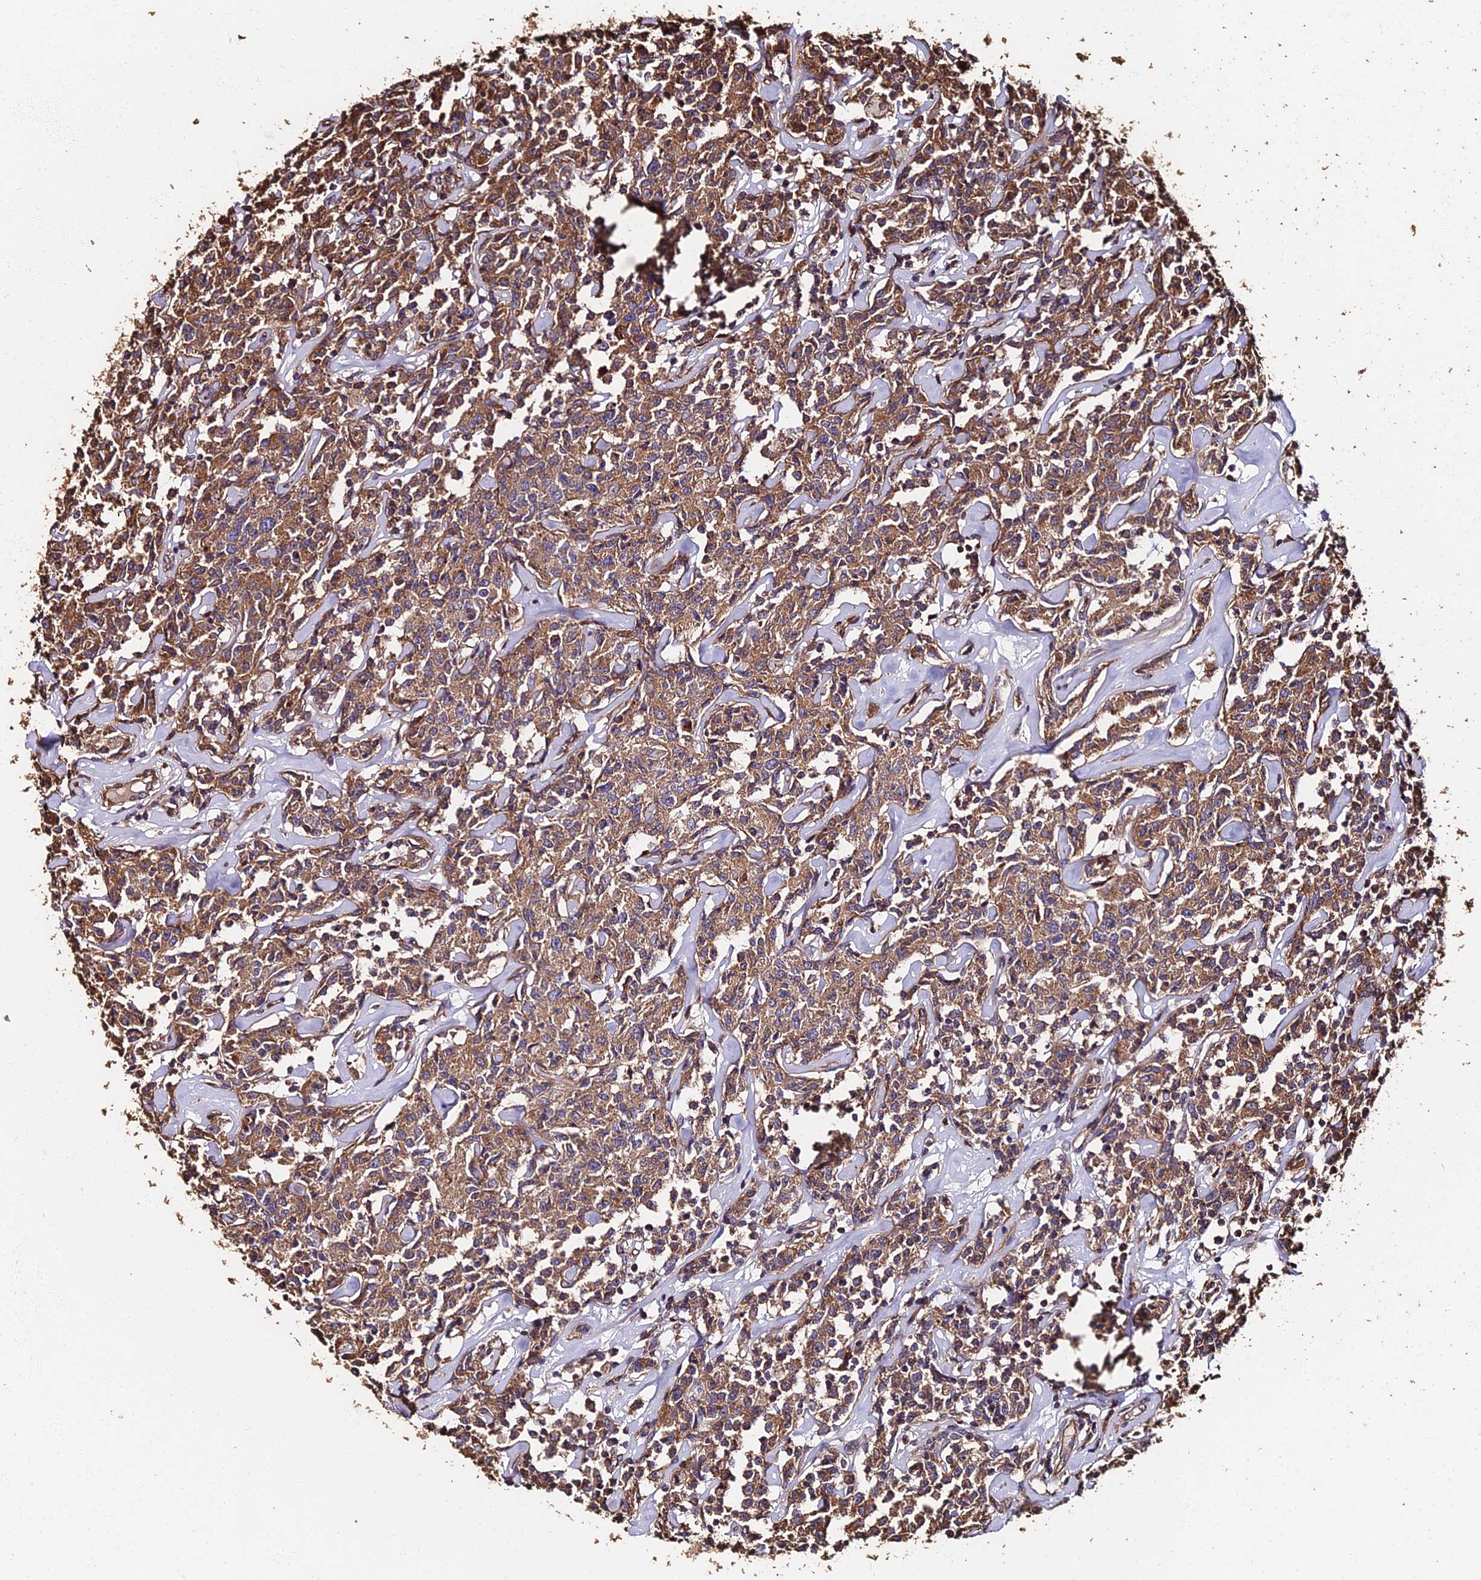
{"staining": {"intensity": "moderate", "quantity": ">75%", "location": "cytoplasmic/membranous"}, "tissue": "lymphoma", "cell_type": "Tumor cells", "image_type": "cancer", "snomed": [{"axis": "morphology", "description": "Malignant lymphoma, non-Hodgkin's type, Low grade"}, {"axis": "topography", "description": "Small intestine"}], "caption": "Brown immunohistochemical staining in human malignant lymphoma, non-Hodgkin's type (low-grade) displays moderate cytoplasmic/membranous expression in approximately >75% of tumor cells.", "gene": "EXT1", "patient": {"sex": "female", "age": 59}}